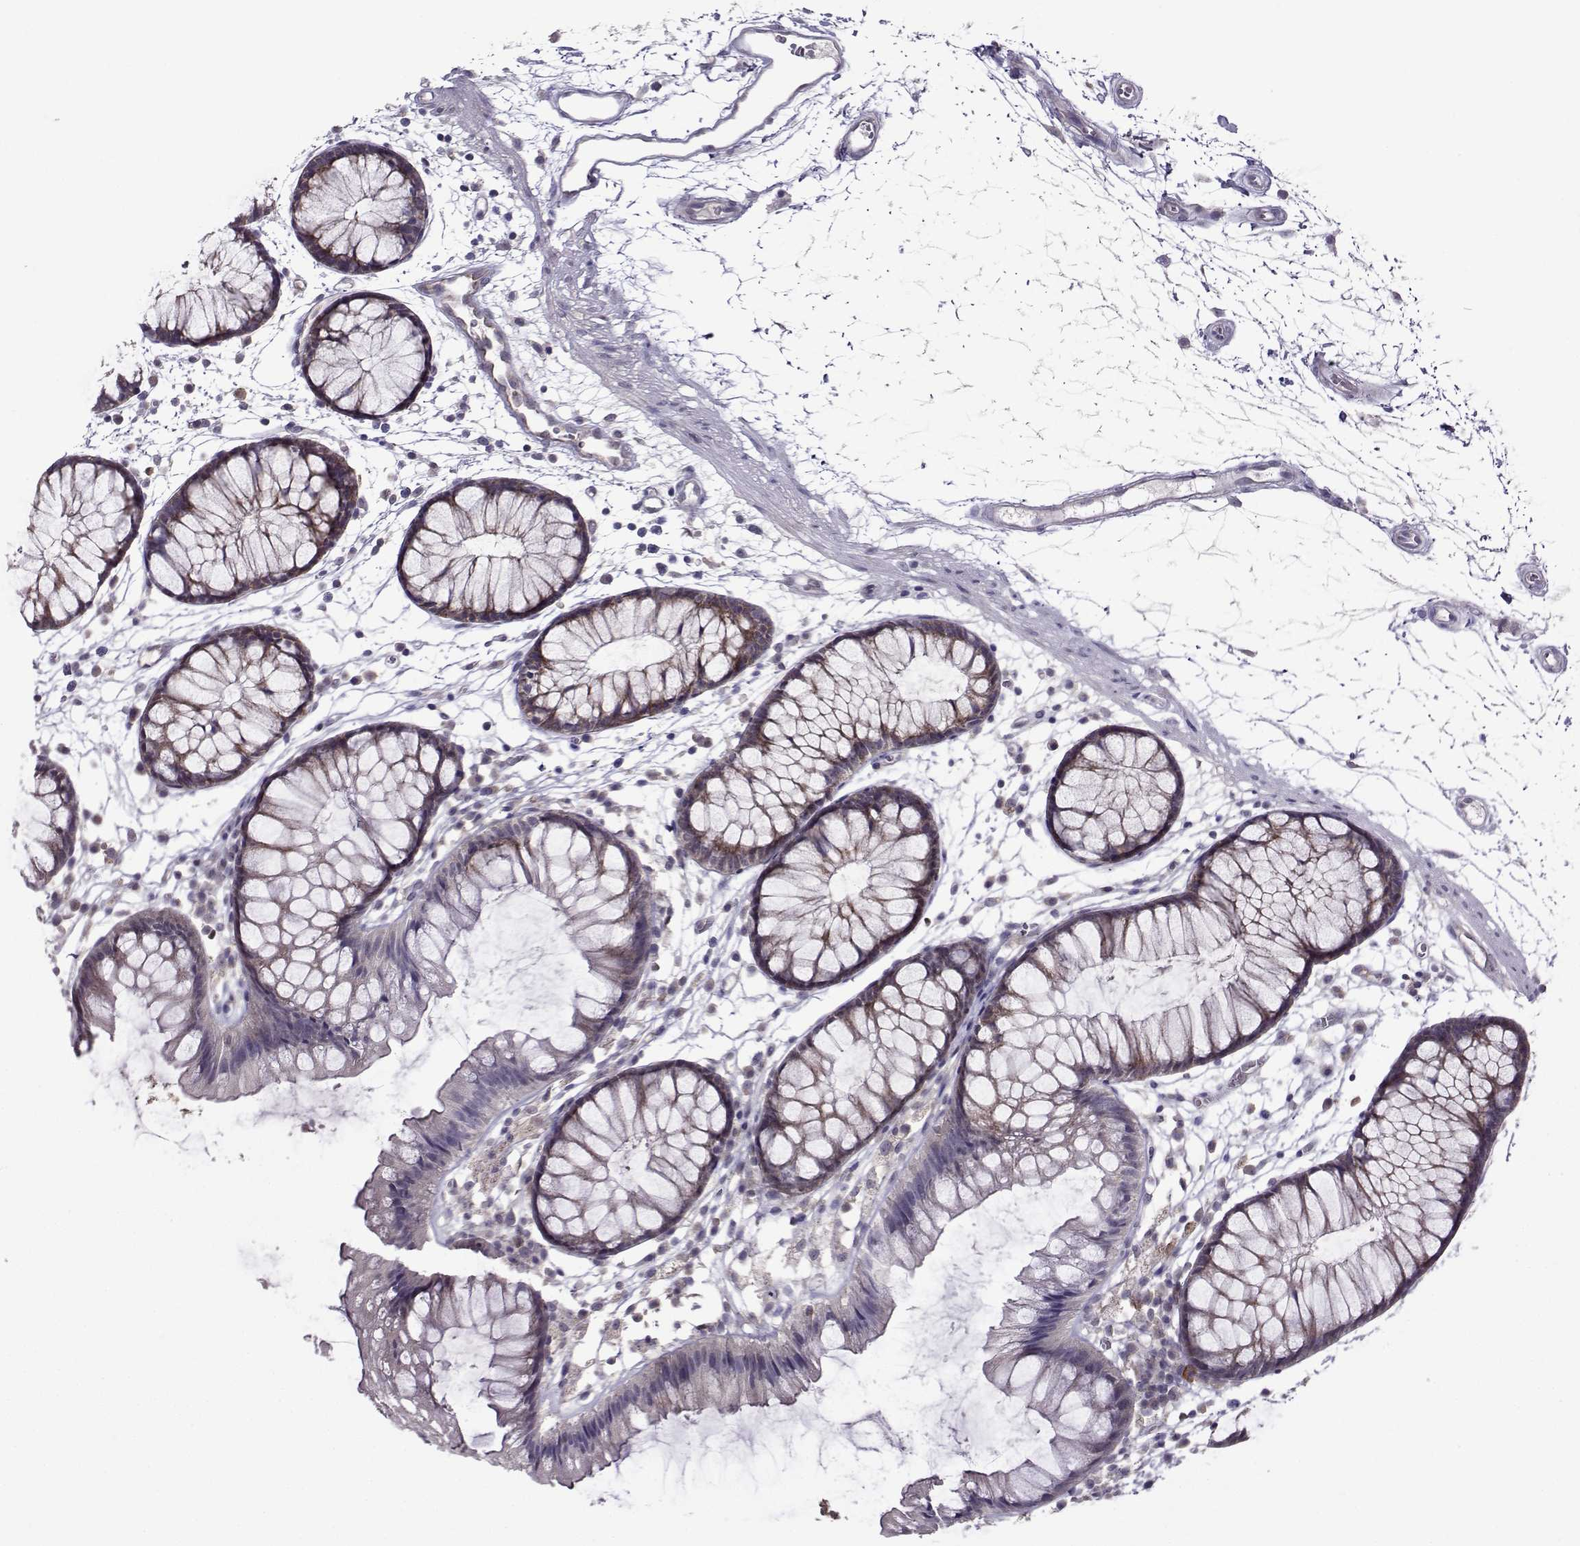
{"staining": {"intensity": "negative", "quantity": "none", "location": "none"}, "tissue": "colon", "cell_type": "Endothelial cells", "image_type": "normal", "snomed": [{"axis": "morphology", "description": "Normal tissue, NOS"}, {"axis": "morphology", "description": "Adenocarcinoma, NOS"}, {"axis": "topography", "description": "Colon"}], "caption": "Benign colon was stained to show a protein in brown. There is no significant expression in endothelial cells. (Immunohistochemistry (ihc), brightfield microscopy, high magnification).", "gene": "DDX20", "patient": {"sex": "male", "age": 65}}